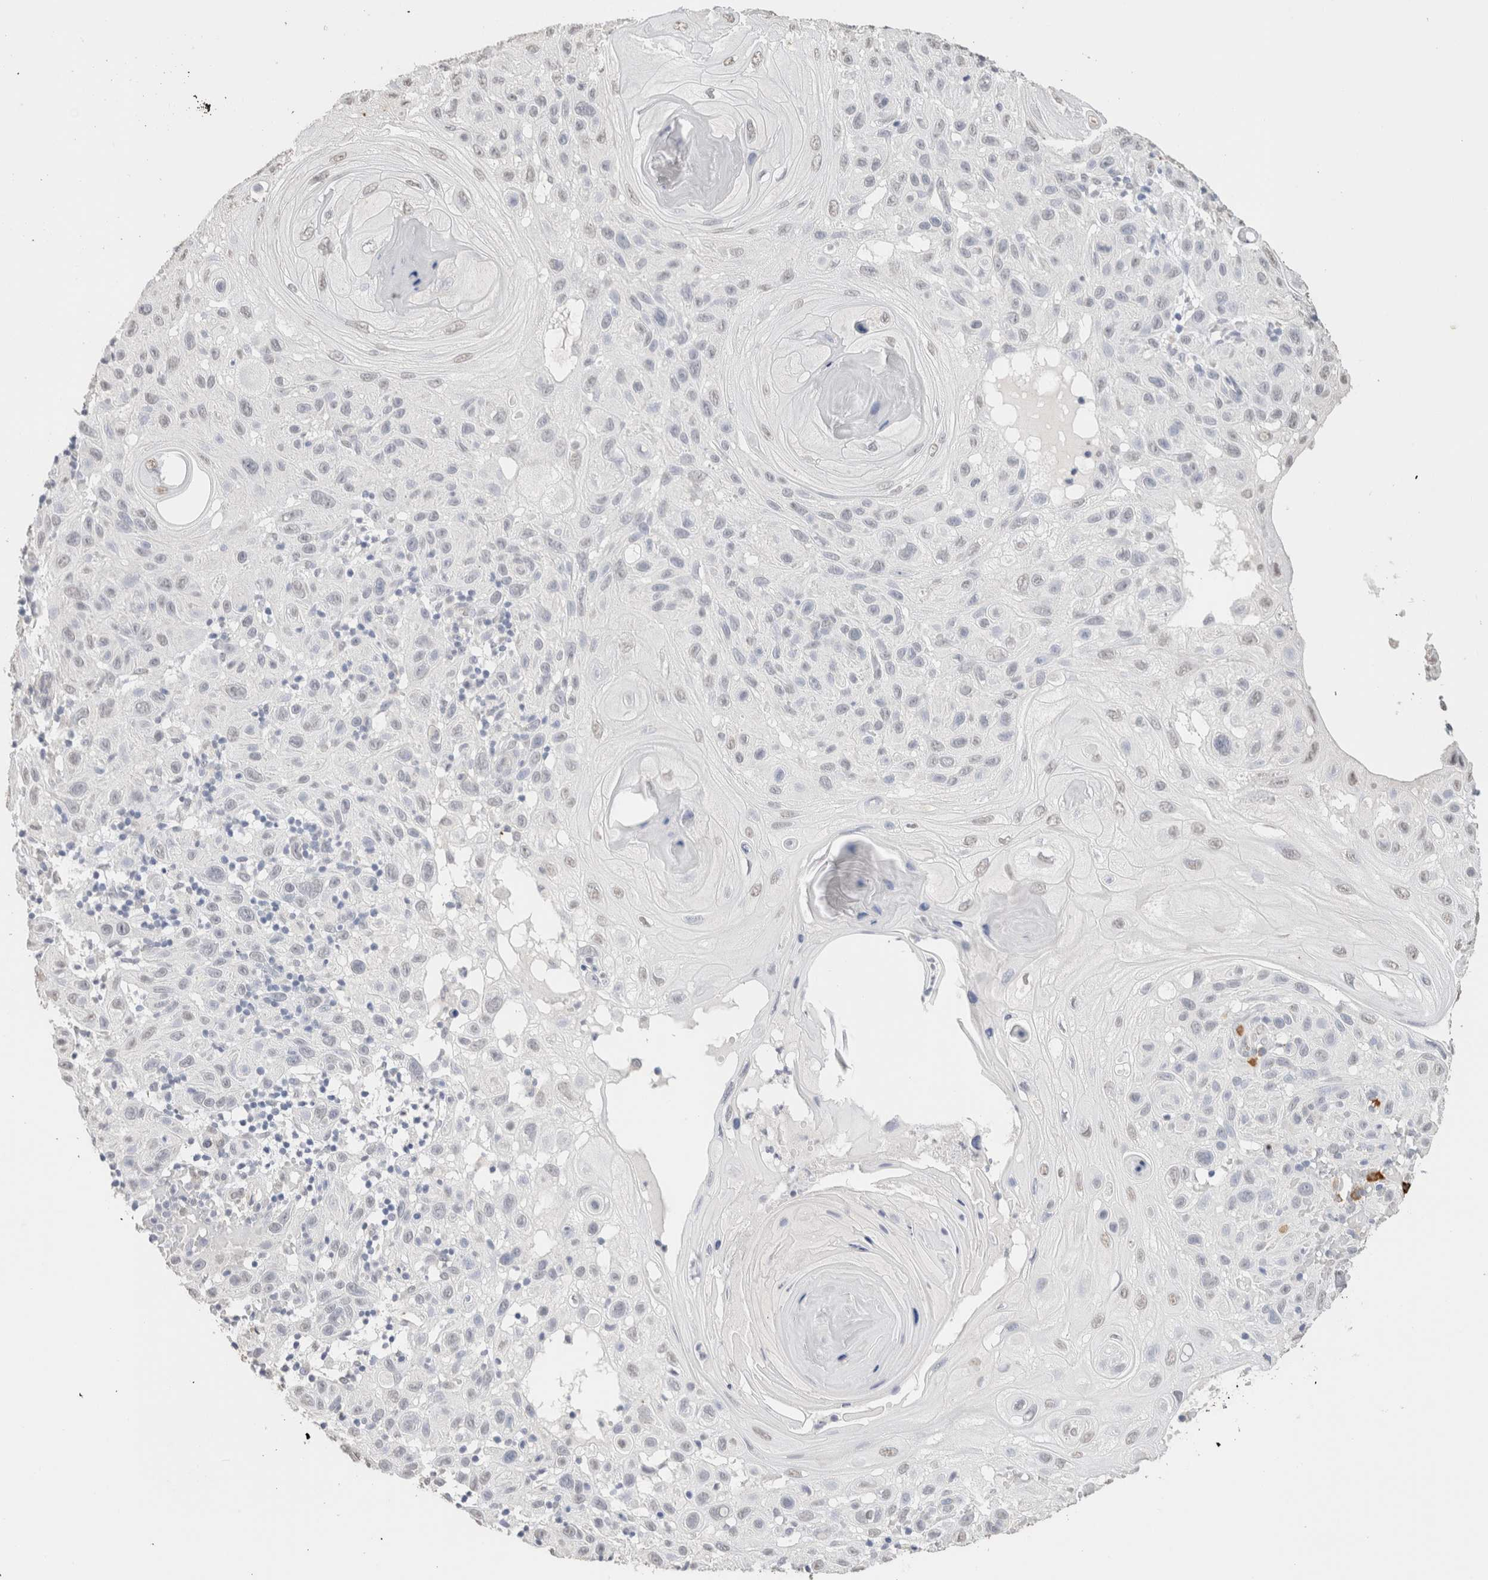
{"staining": {"intensity": "negative", "quantity": "none", "location": "none"}, "tissue": "skin cancer", "cell_type": "Tumor cells", "image_type": "cancer", "snomed": [{"axis": "morphology", "description": "Normal tissue, NOS"}, {"axis": "morphology", "description": "Squamous cell carcinoma, NOS"}, {"axis": "topography", "description": "Skin"}], "caption": "Tumor cells are negative for brown protein staining in squamous cell carcinoma (skin).", "gene": "CD80", "patient": {"sex": "female", "age": 96}}